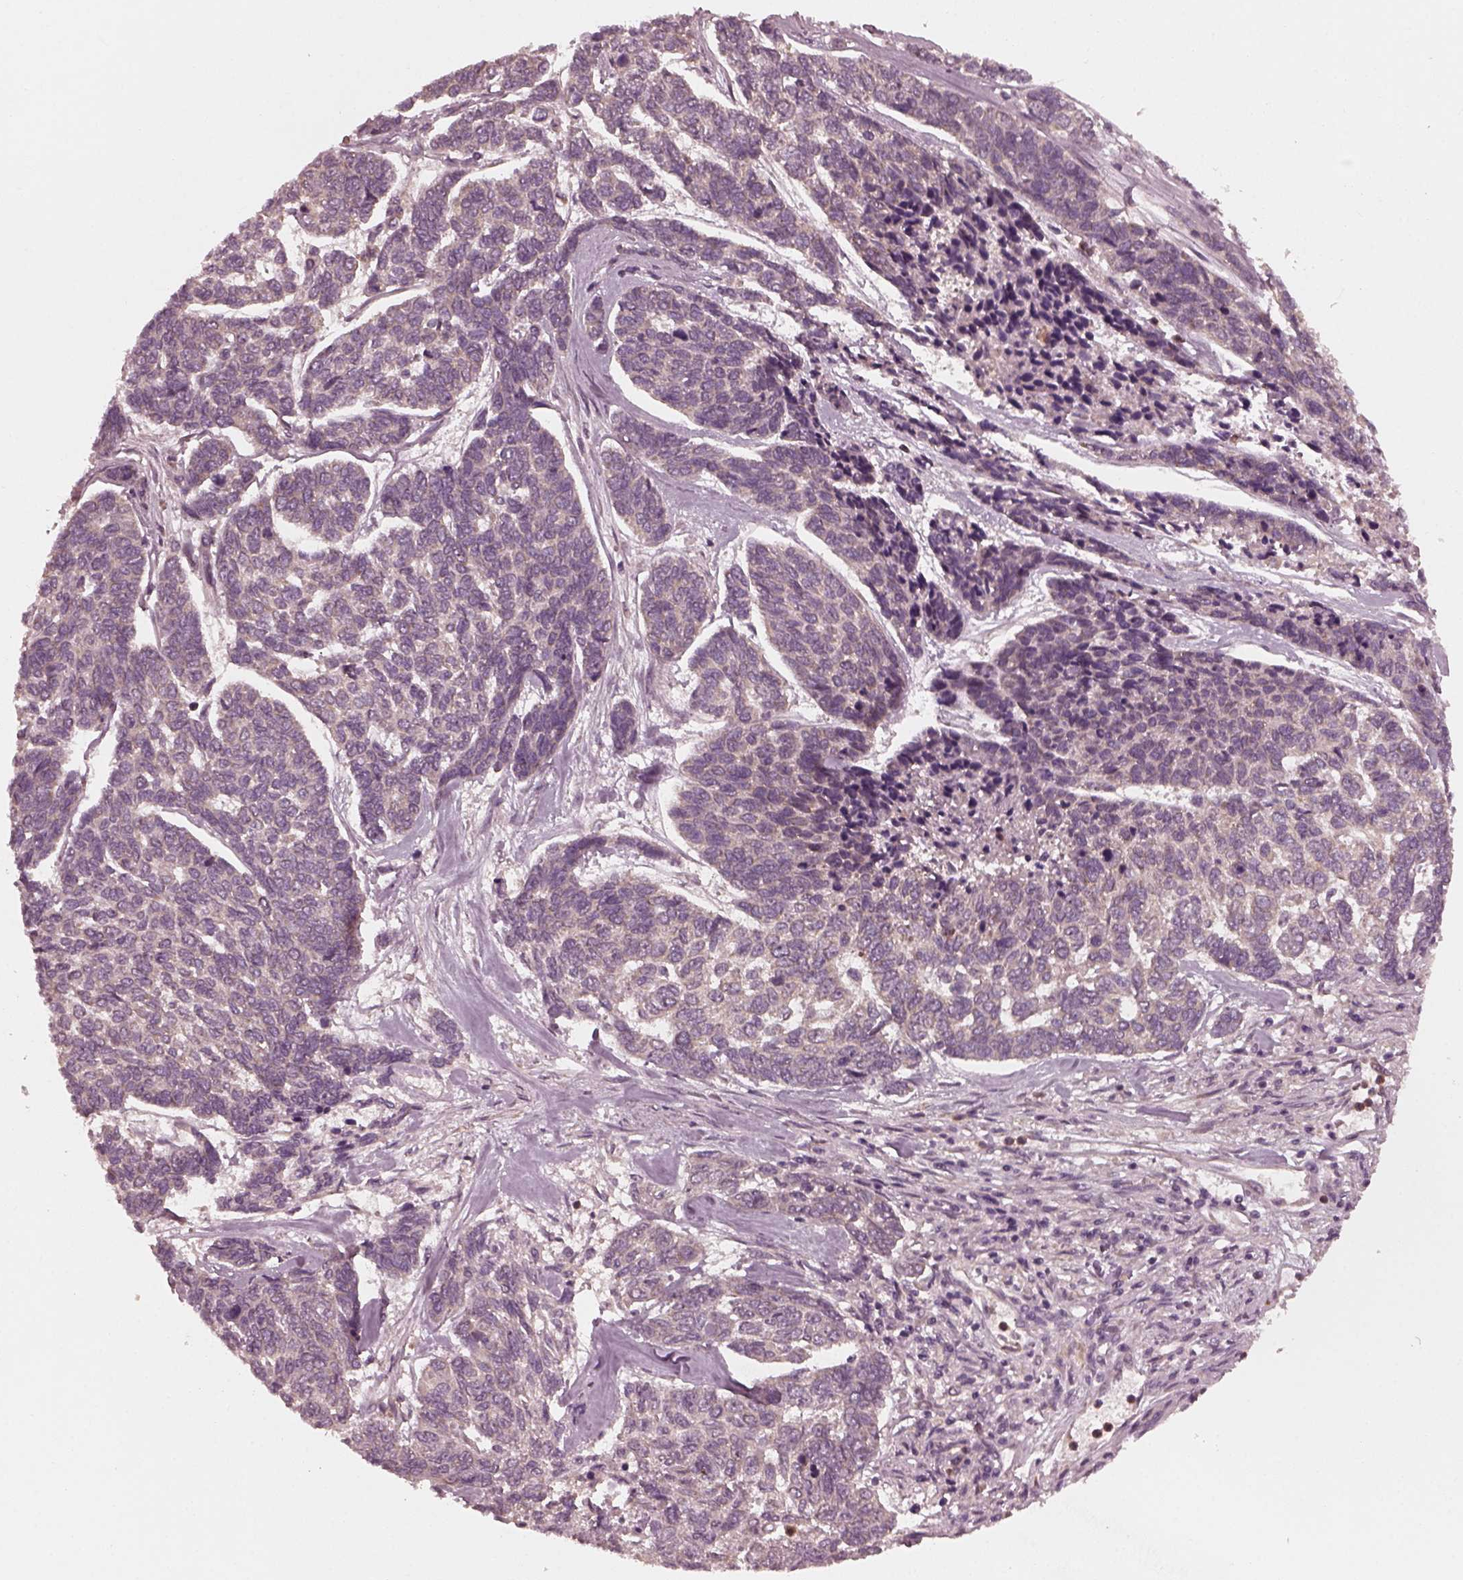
{"staining": {"intensity": "negative", "quantity": "none", "location": "none"}, "tissue": "skin cancer", "cell_type": "Tumor cells", "image_type": "cancer", "snomed": [{"axis": "morphology", "description": "Basal cell carcinoma"}, {"axis": "topography", "description": "Skin"}], "caption": "The image exhibits no significant expression in tumor cells of skin basal cell carcinoma. (DAB immunohistochemistry (IHC) visualized using brightfield microscopy, high magnification).", "gene": "FAF2", "patient": {"sex": "female", "age": 65}}